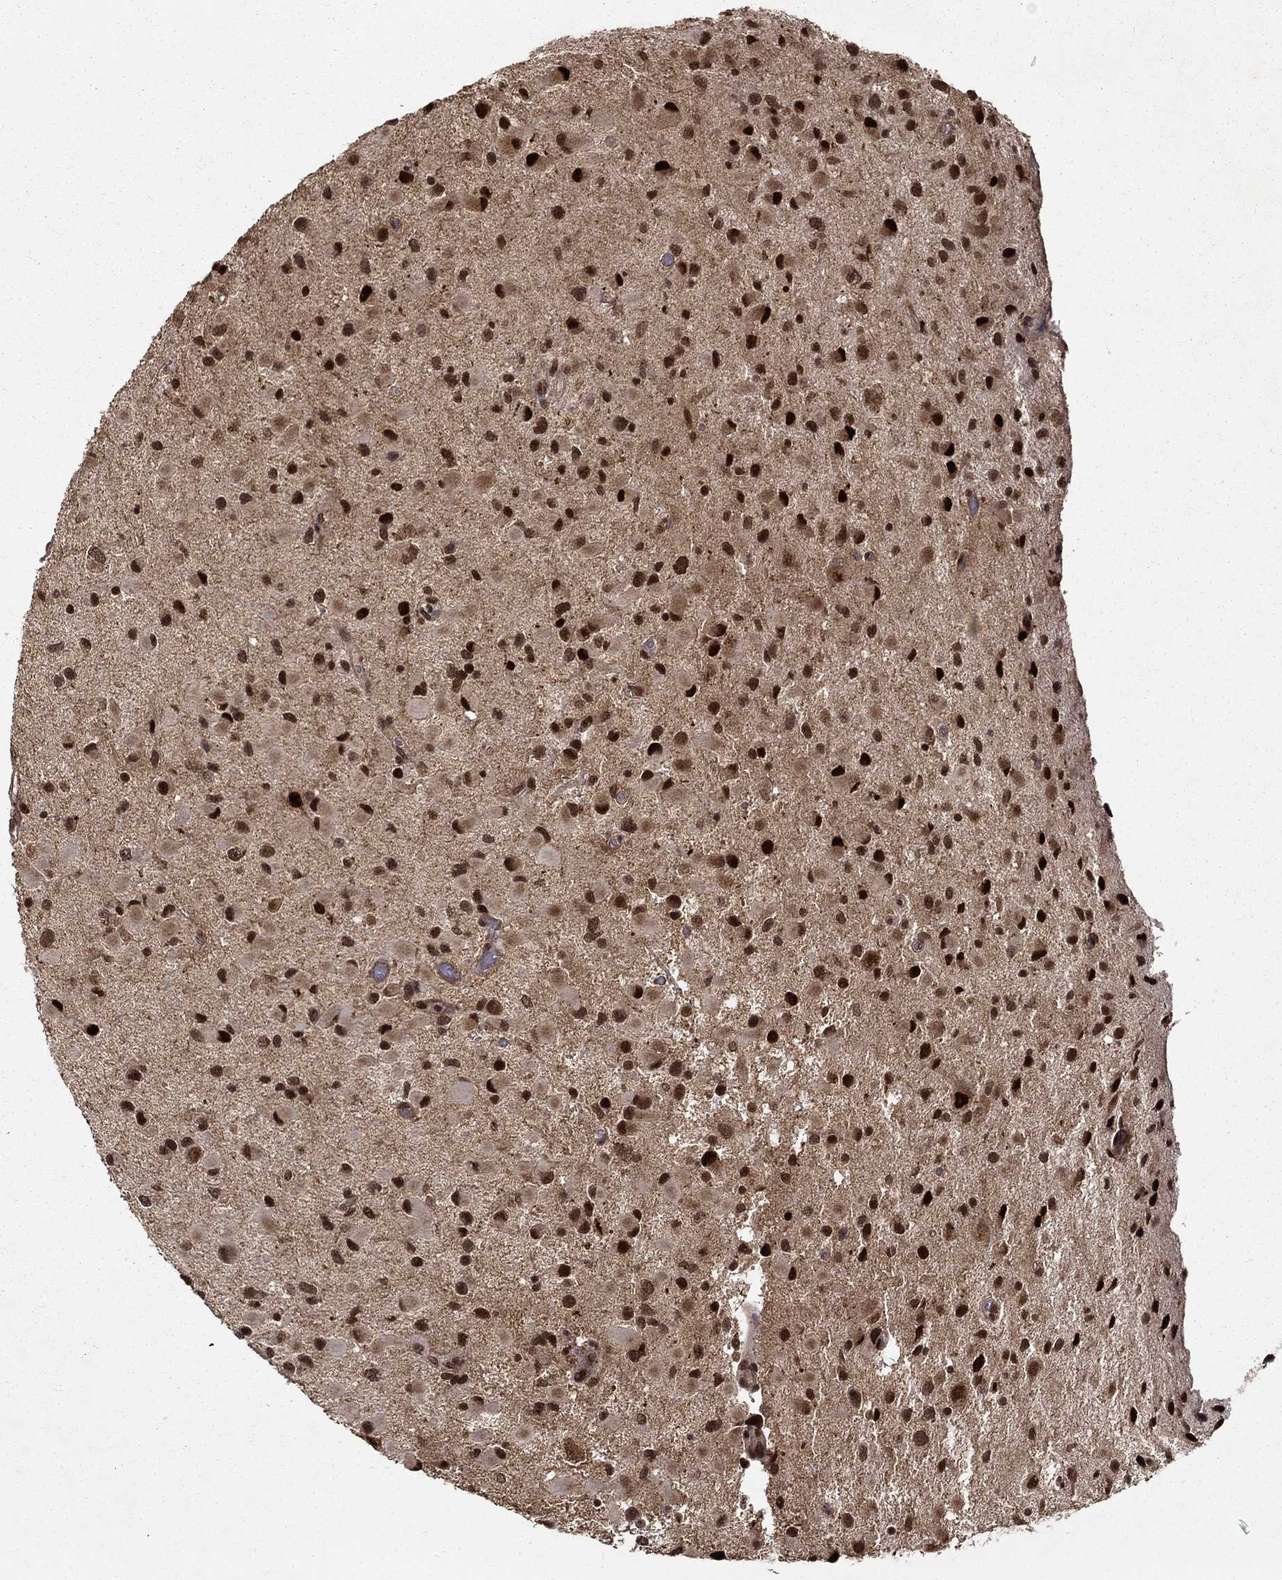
{"staining": {"intensity": "strong", "quantity": ">75%", "location": "nuclear"}, "tissue": "glioma", "cell_type": "Tumor cells", "image_type": "cancer", "snomed": [{"axis": "morphology", "description": "Glioma, malignant, Low grade"}, {"axis": "topography", "description": "Brain"}], "caption": "Protein expression analysis of glioma displays strong nuclear positivity in about >75% of tumor cells.", "gene": "CDCA7L", "patient": {"sex": "female", "age": 32}}